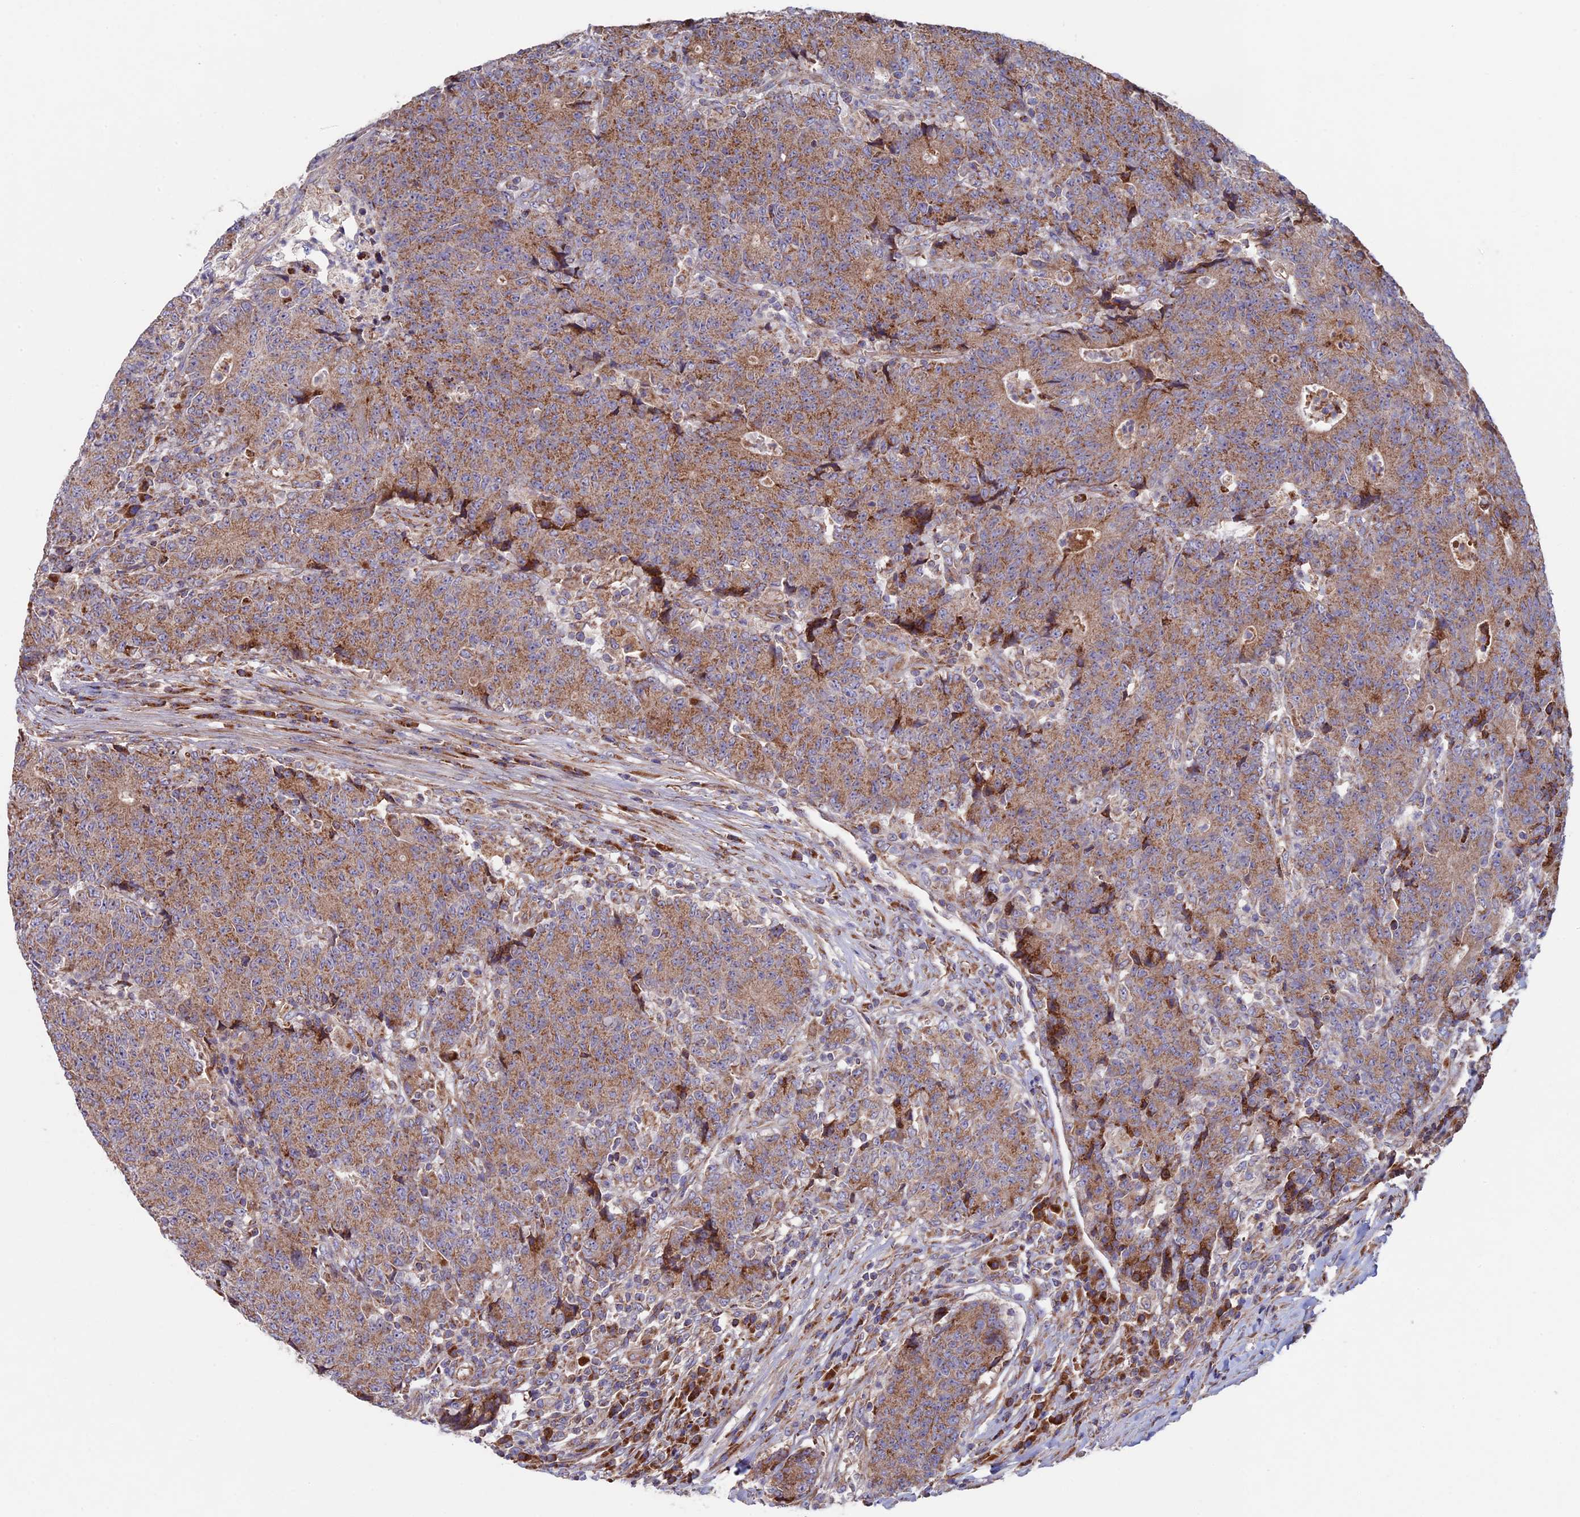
{"staining": {"intensity": "moderate", "quantity": ">75%", "location": "cytoplasmic/membranous"}, "tissue": "colorectal cancer", "cell_type": "Tumor cells", "image_type": "cancer", "snomed": [{"axis": "morphology", "description": "Adenocarcinoma, NOS"}, {"axis": "topography", "description": "Colon"}], "caption": "Immunohistochemistry (IHC) photomicrograph of human colorectal cancer (adenocarcinoma) stained for a protein (brown), which displays medium levels of moderate cytoplasmic/membranous staining in about >75% of tumor cells.", "gene": "SLC15A5", "patient": {"sex": "female", "age": 75}}